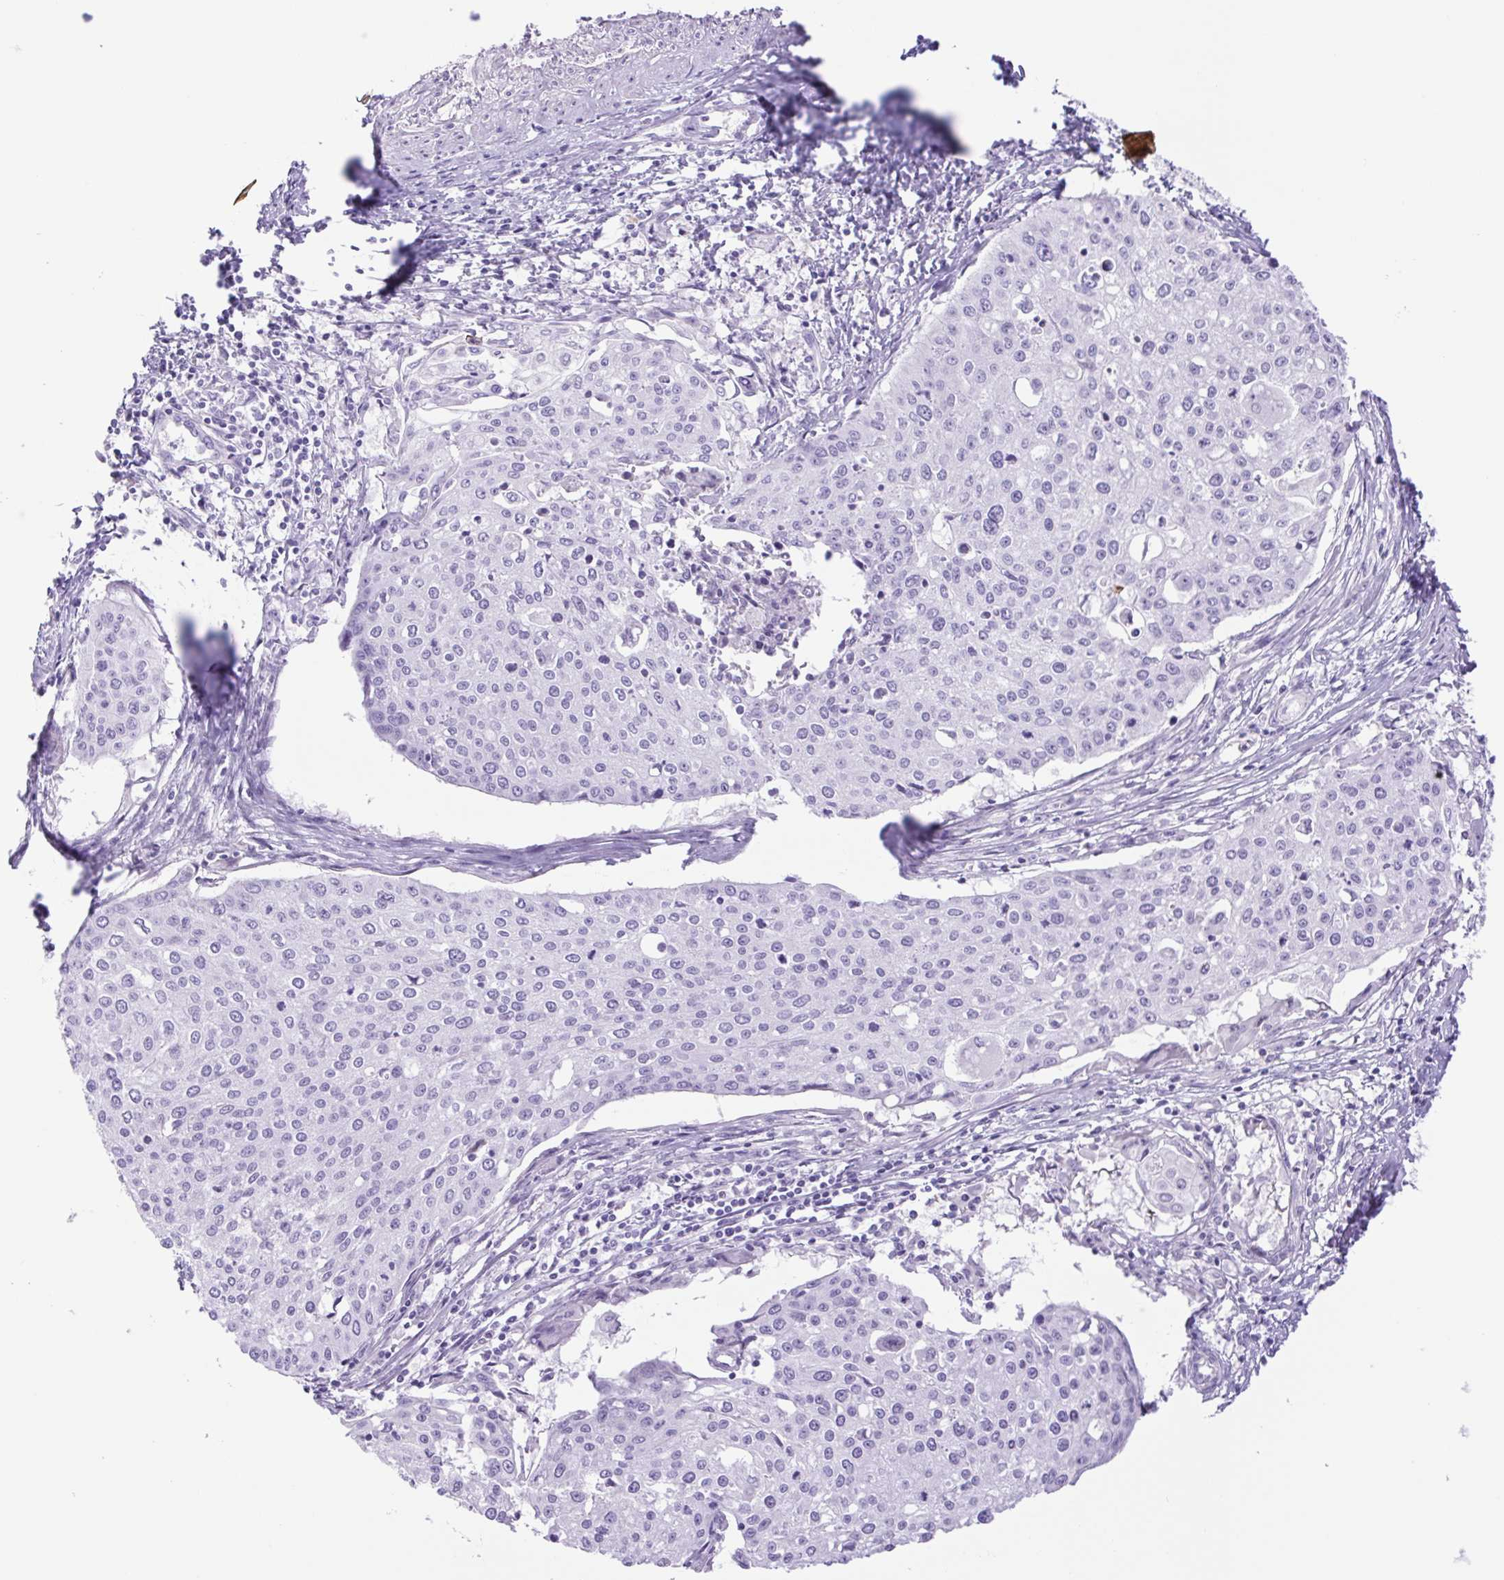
{"staining": {"intensity": "negative", "quantity": "none", "location": "none"}, "tissue": "cervical cancer", "cell_type": "Tumor cells", "image_type": "cancer", "snomed": [{"axis": "morphology", "description": "Squamous cell carcinoma, NOS"}, {"axis": "topography", "description": "Cervix"}], "caption": "High magnification brightfield microscopy of cervical squamous cell carcinoma stained with DAB (brown) and counterstained with hematoxylin (blue): tumor cells show no significant staining.", "gene": "CDSN", "patient": {"sex": "female", "age": 38}}